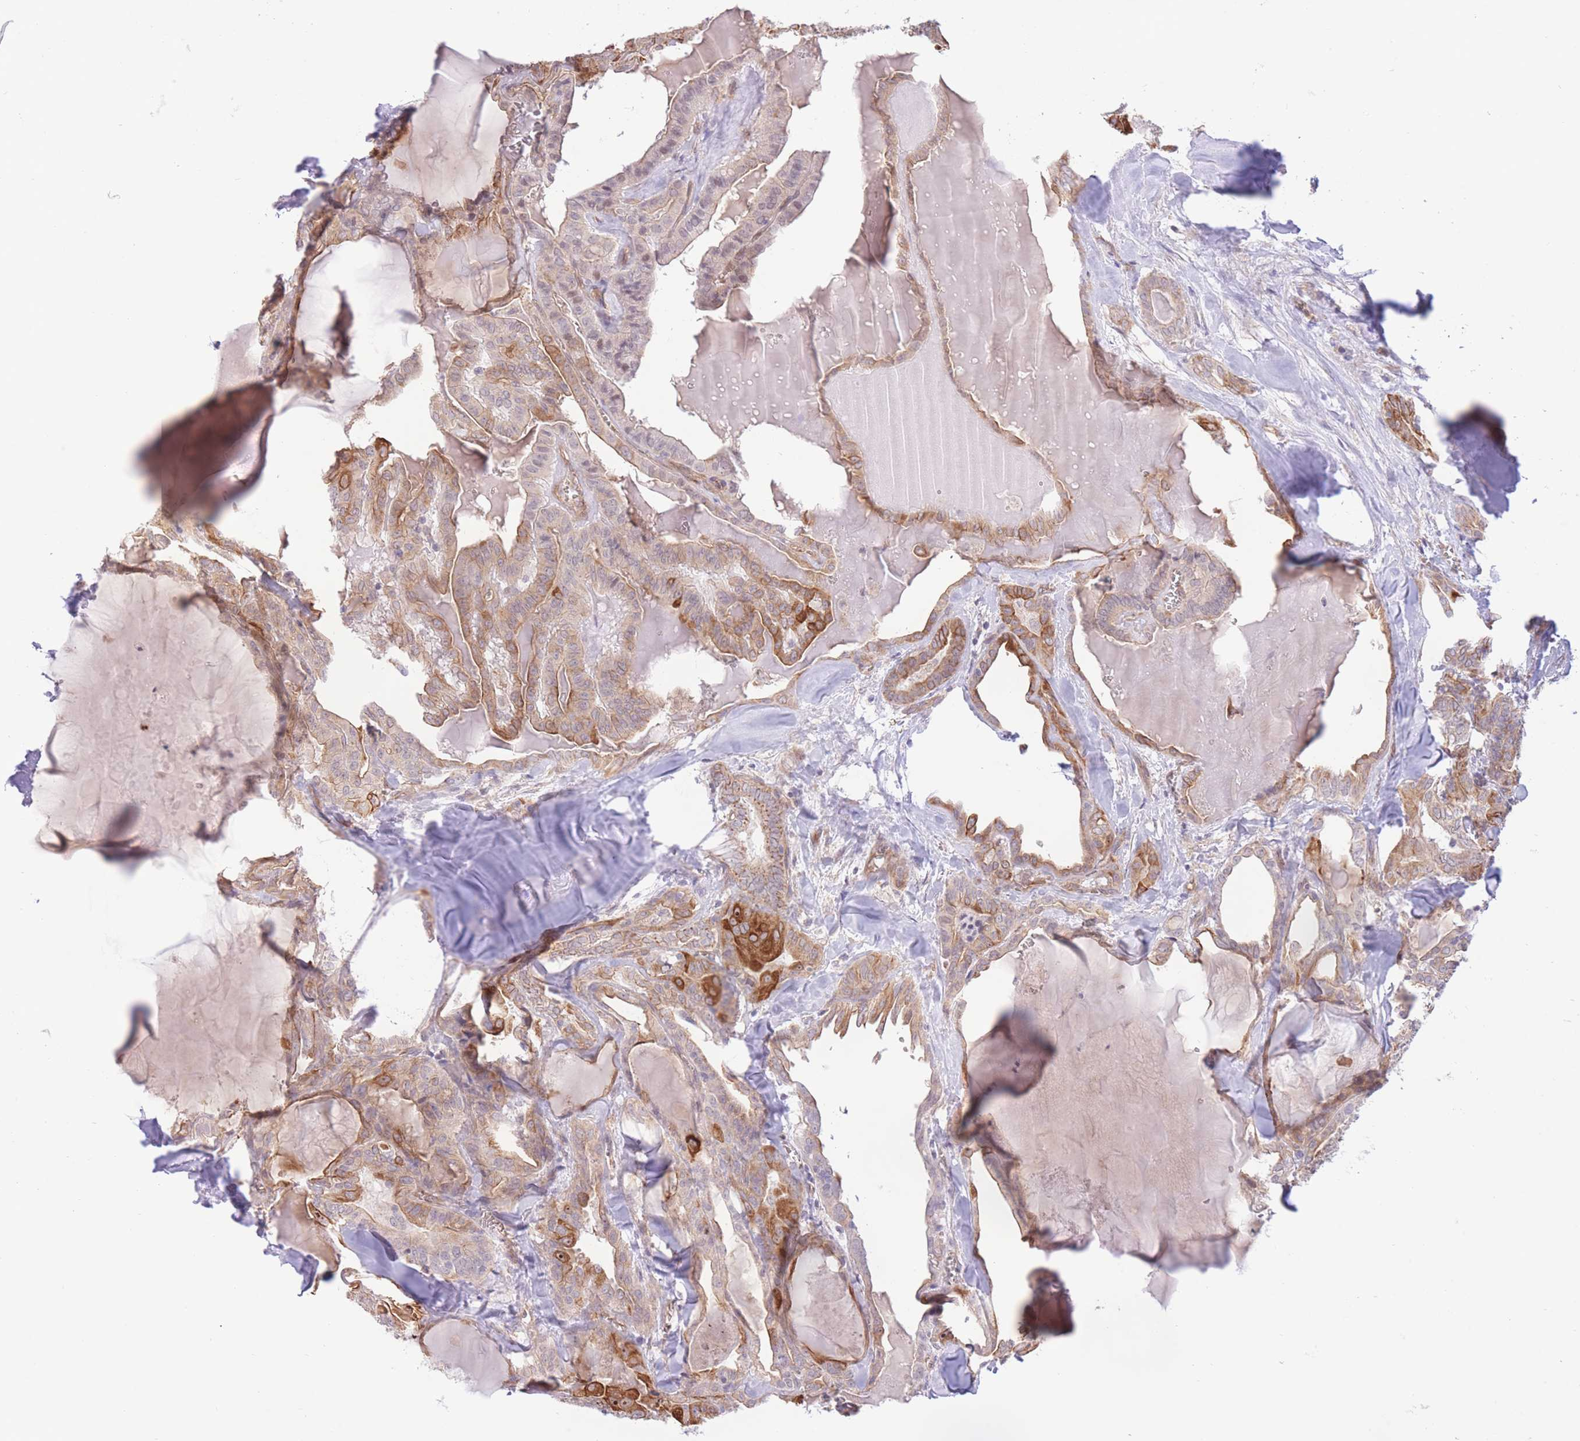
{"staining": {"intensity": "moderate", "quantity": ">75%", "location": "cytoplasmic/membranous"}, "tissue": "thyroid cancer", "cell_type": "Tumor cells", "image_type": "cancer", "snomed": [{"axis": "morphology", "description": "Papillary adenocarcinoma, NOS"}, {"axis": "topography", "description": "Thyroid gland"}], "caption": "A brown stain shows moderate cytoplasmic/membranous positivity of a protein in human thyroid papillary adenocarcinoma tumor cells.", "gene": "MRPS31", "patient": {"sex": "male", "age": 52}}